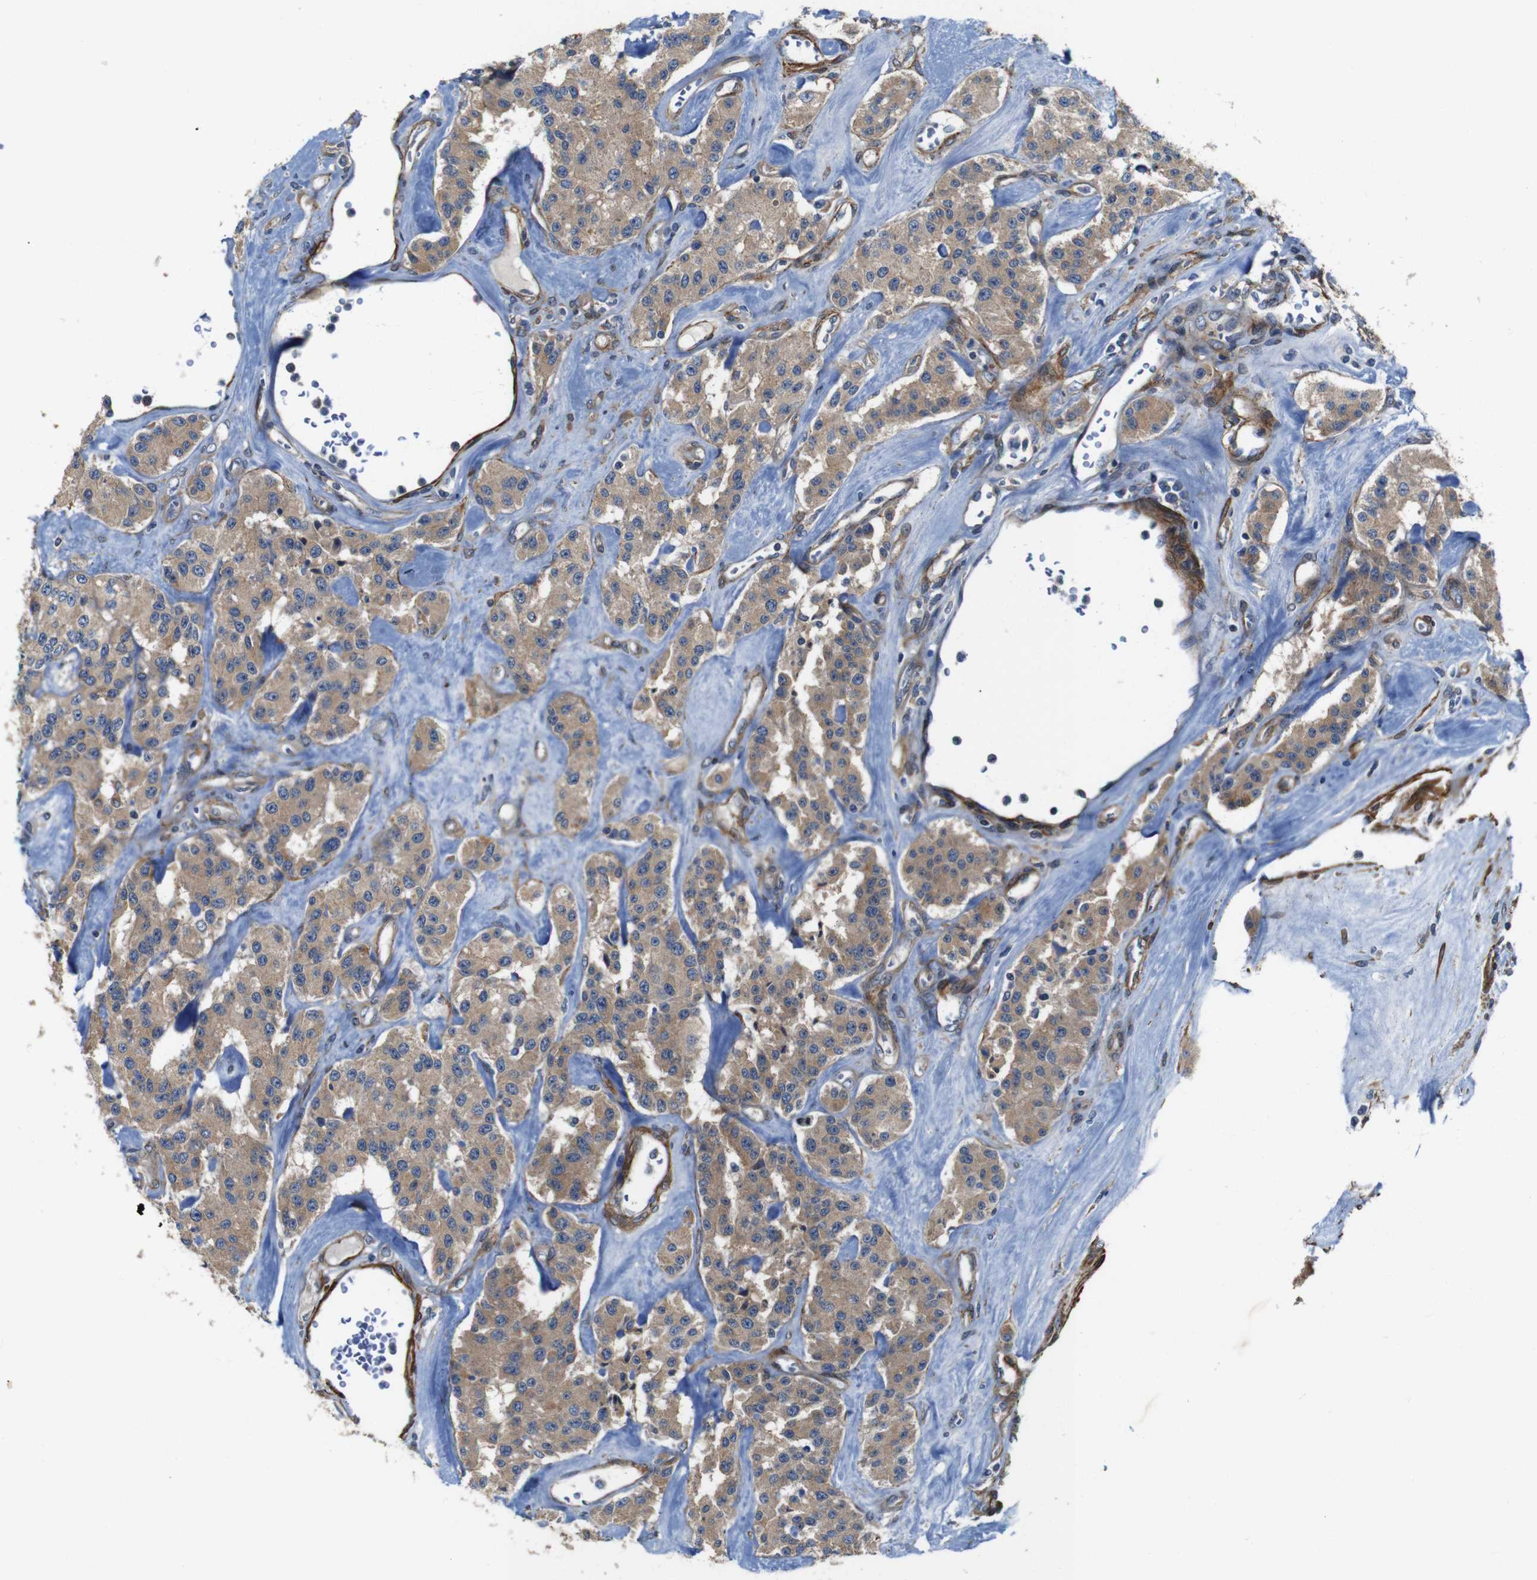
{"staining": {"intensity": "moderate", "quantity": ">75%", "location": "cytoplasmic/membranous"}, "tissue": "carcinoid", "cell_type": "Tumor cells", "image_type": "cancer", "snomed": [{"axis": "morphology", "description": "Carcinoid, malignant, NOS"}, {"axis": "topography", "description": "Pancreas"}], "caption": "Moderate cytoplasmic/membranous expression is seen in approximately >75% of tumor cells in carcinoid (malignant).", "gene": "GGT7", "patient": {"sex": "male", "age": 41}}